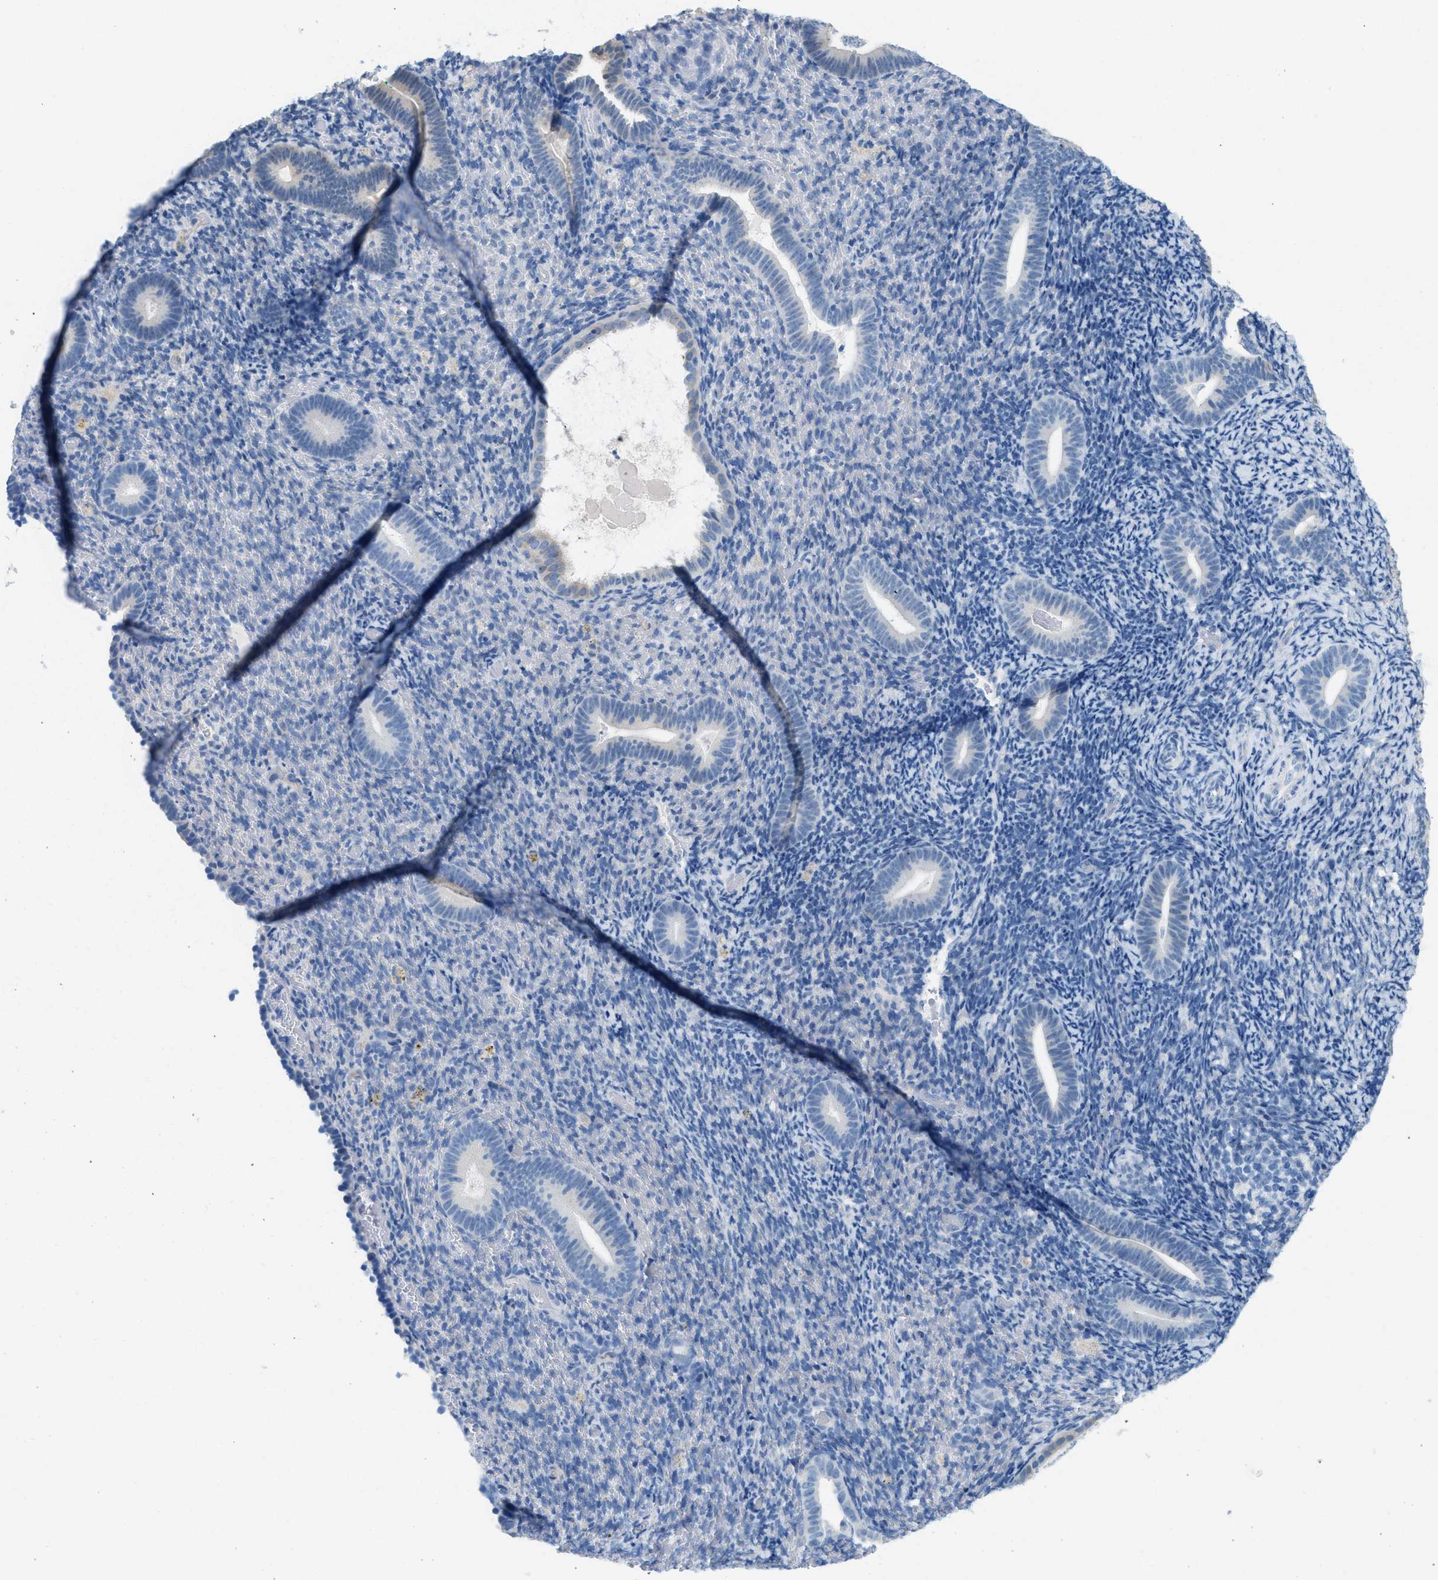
{"staining": {"intensity": "negative", "quantity": "none", "location": "none"}, "tissue": "endometrium", "cell_type": "Cells in endometrial stroma", "image_type": "normal", "snomed": [{"axis": "morphology", "description": "Normal tissue, NOS"}, {"axis": "topography", "description": "Endometrium"}], "caption": "Protein analysis of benign endometrium reveals no significant expression in cells in endometrial stroma.", "gene": "SPAM1", "patient": {"sex": "female", "age": 51}}